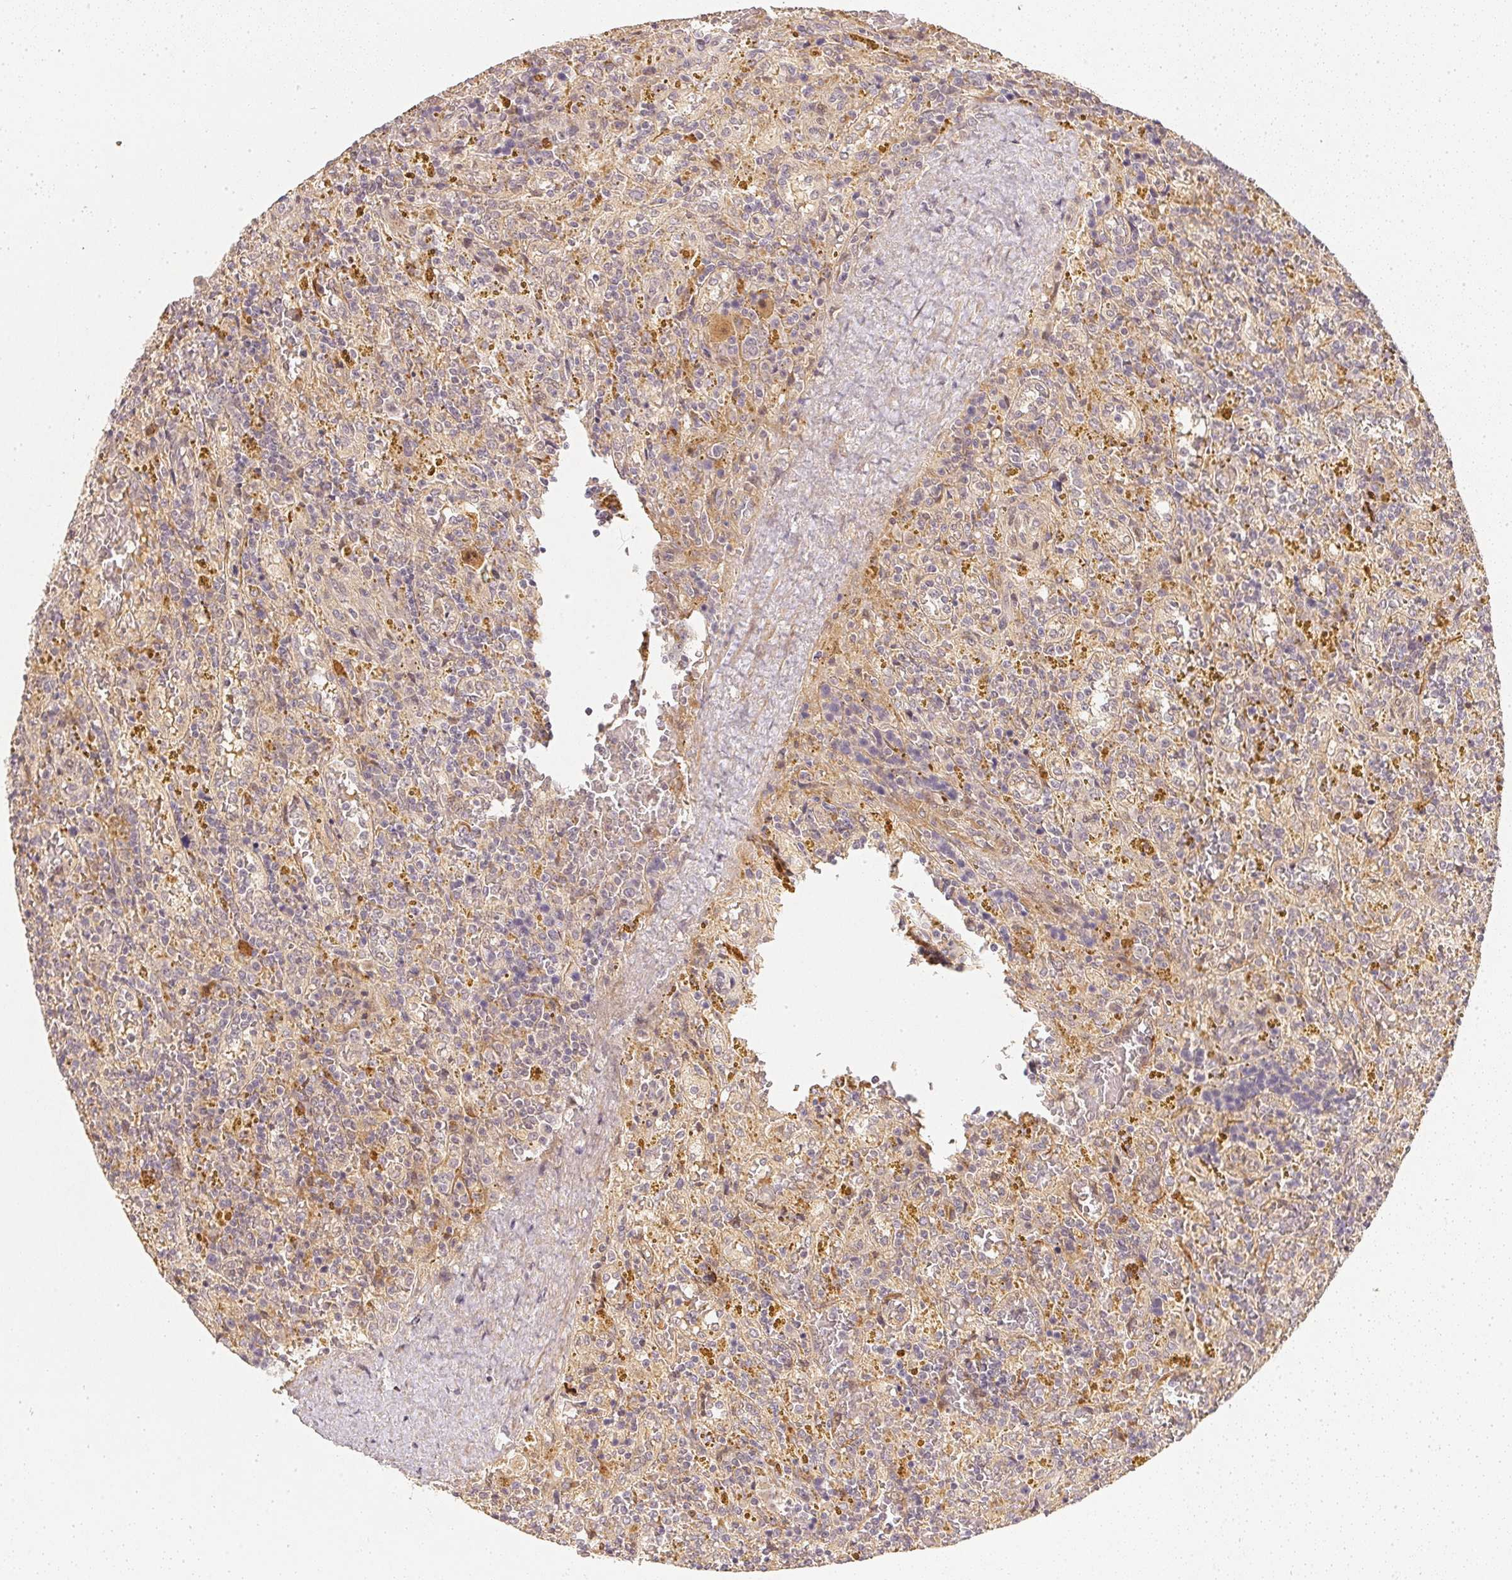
{"staining": {"intensity": "negative", "quantity": "none", "location": "none"}, "tissue": "lymphoma", "cell_type": "Tumor cells", "image_type": "cancer", "snomed": [{"axis": "morphology", "description": "Malignant lymphoma, non-Hodgkin's type, Low grade"}, {"axis": "topography", "description": "Spleen"}], "caption": "Lymphoma was stained to show a protein in brown. There is no significant positivity in tumor cells.", "gene": "SERPINE1", "patient": {"sex": "female", "age": 65}}